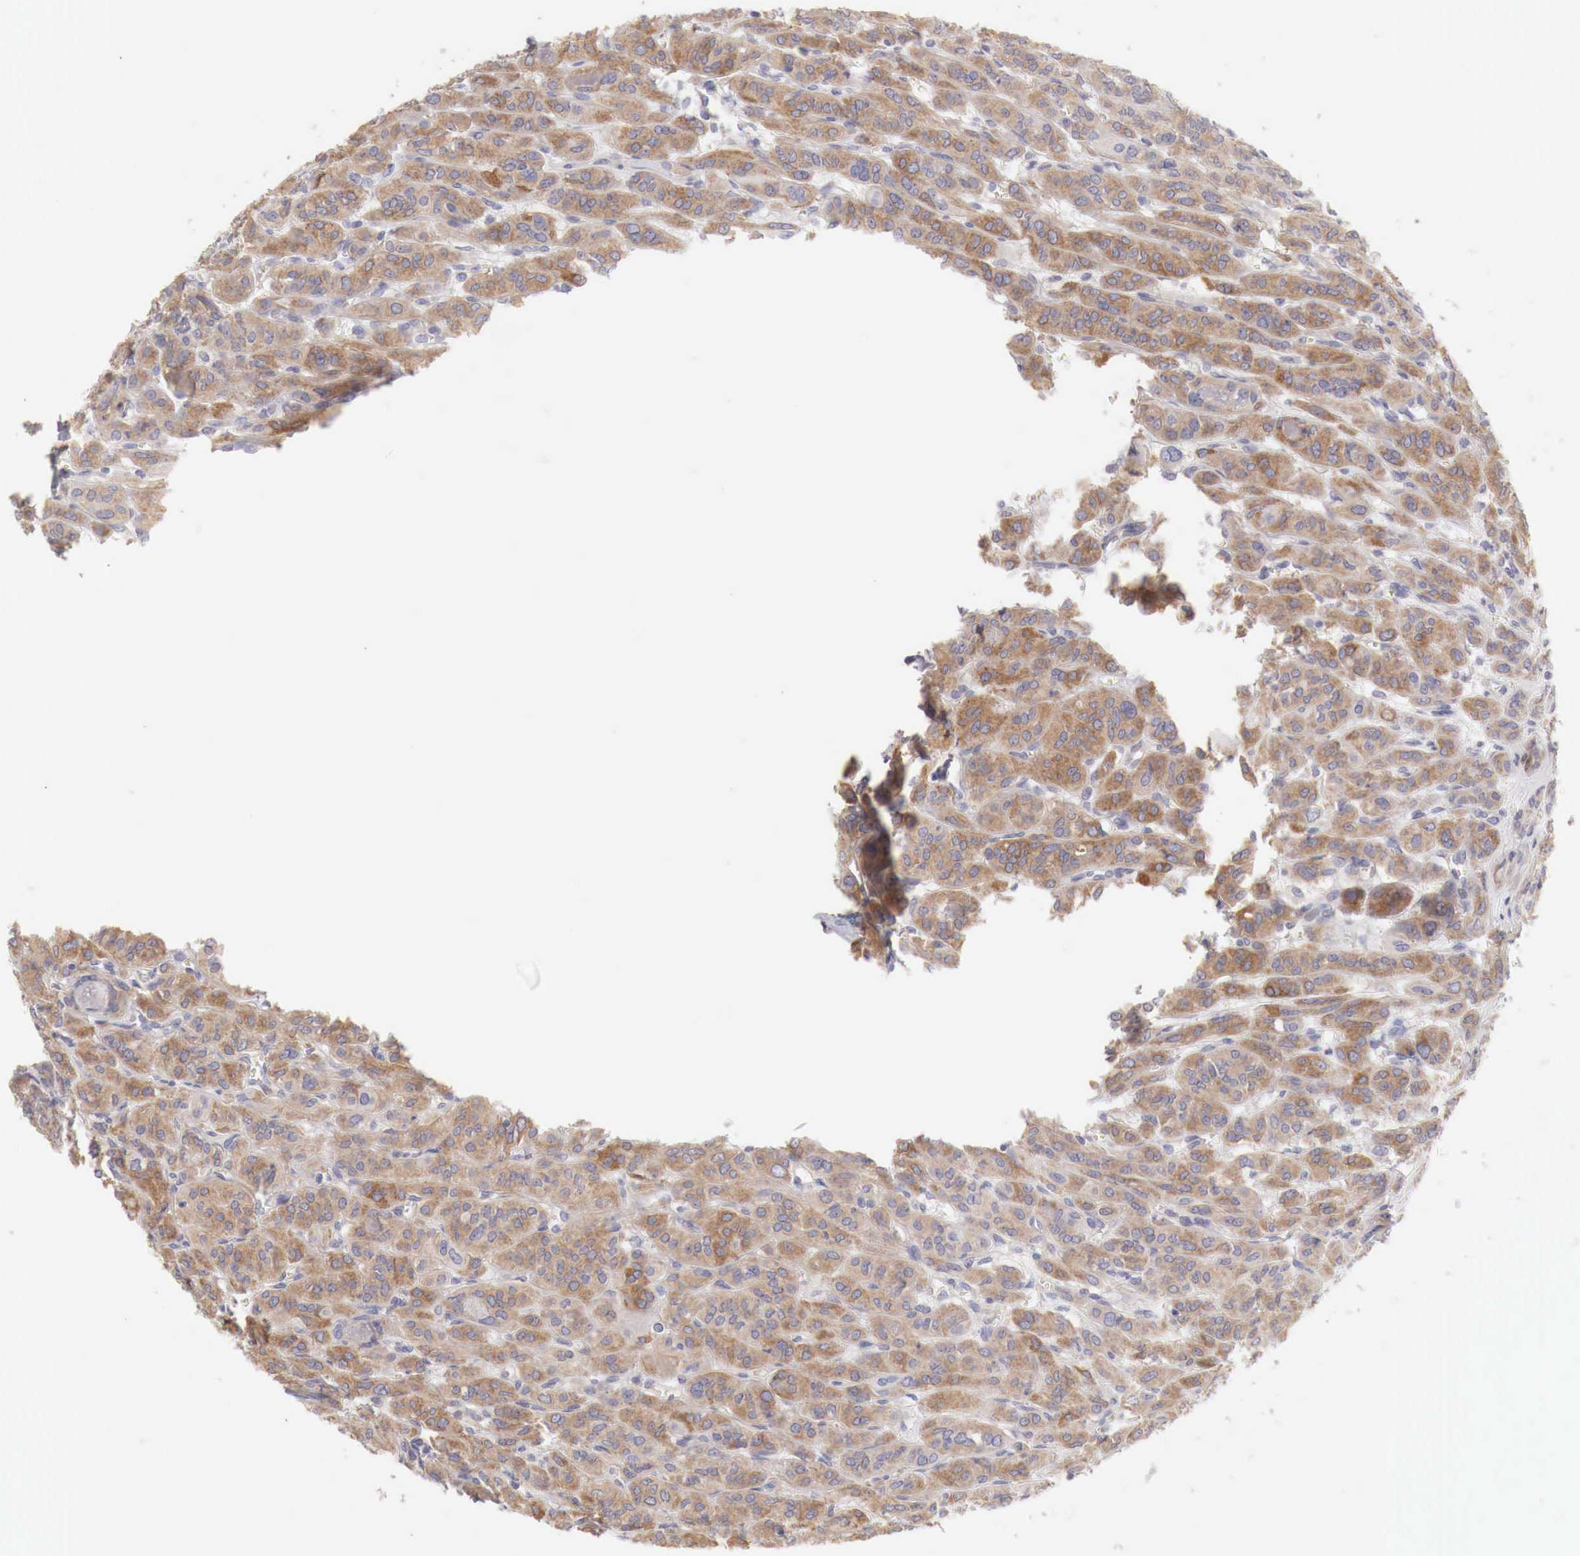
{"staining": {"intensity": "moderate", "quantity": ">75%", "location": "cytoplasmic/membranous"}, "tissue": "thyroid cancer", "cell_type": "Tumor cells", "image_type": "cancer", "snomed": [{"axis": "morphology", "description": "Follicular adenoma carcinoma, NOS"}, {"axis": "topography", "description": "Thyroid gland"}], "caption": "Immunohistochemistry (IHC) of thyroid follicular adenoma carcinoma displays medium levels of moderate cytoplasmic/membranous expression in about >75% of tumor cells.", "gene": "NSDHL", "patient": {"sex": "female", "age": 71}}